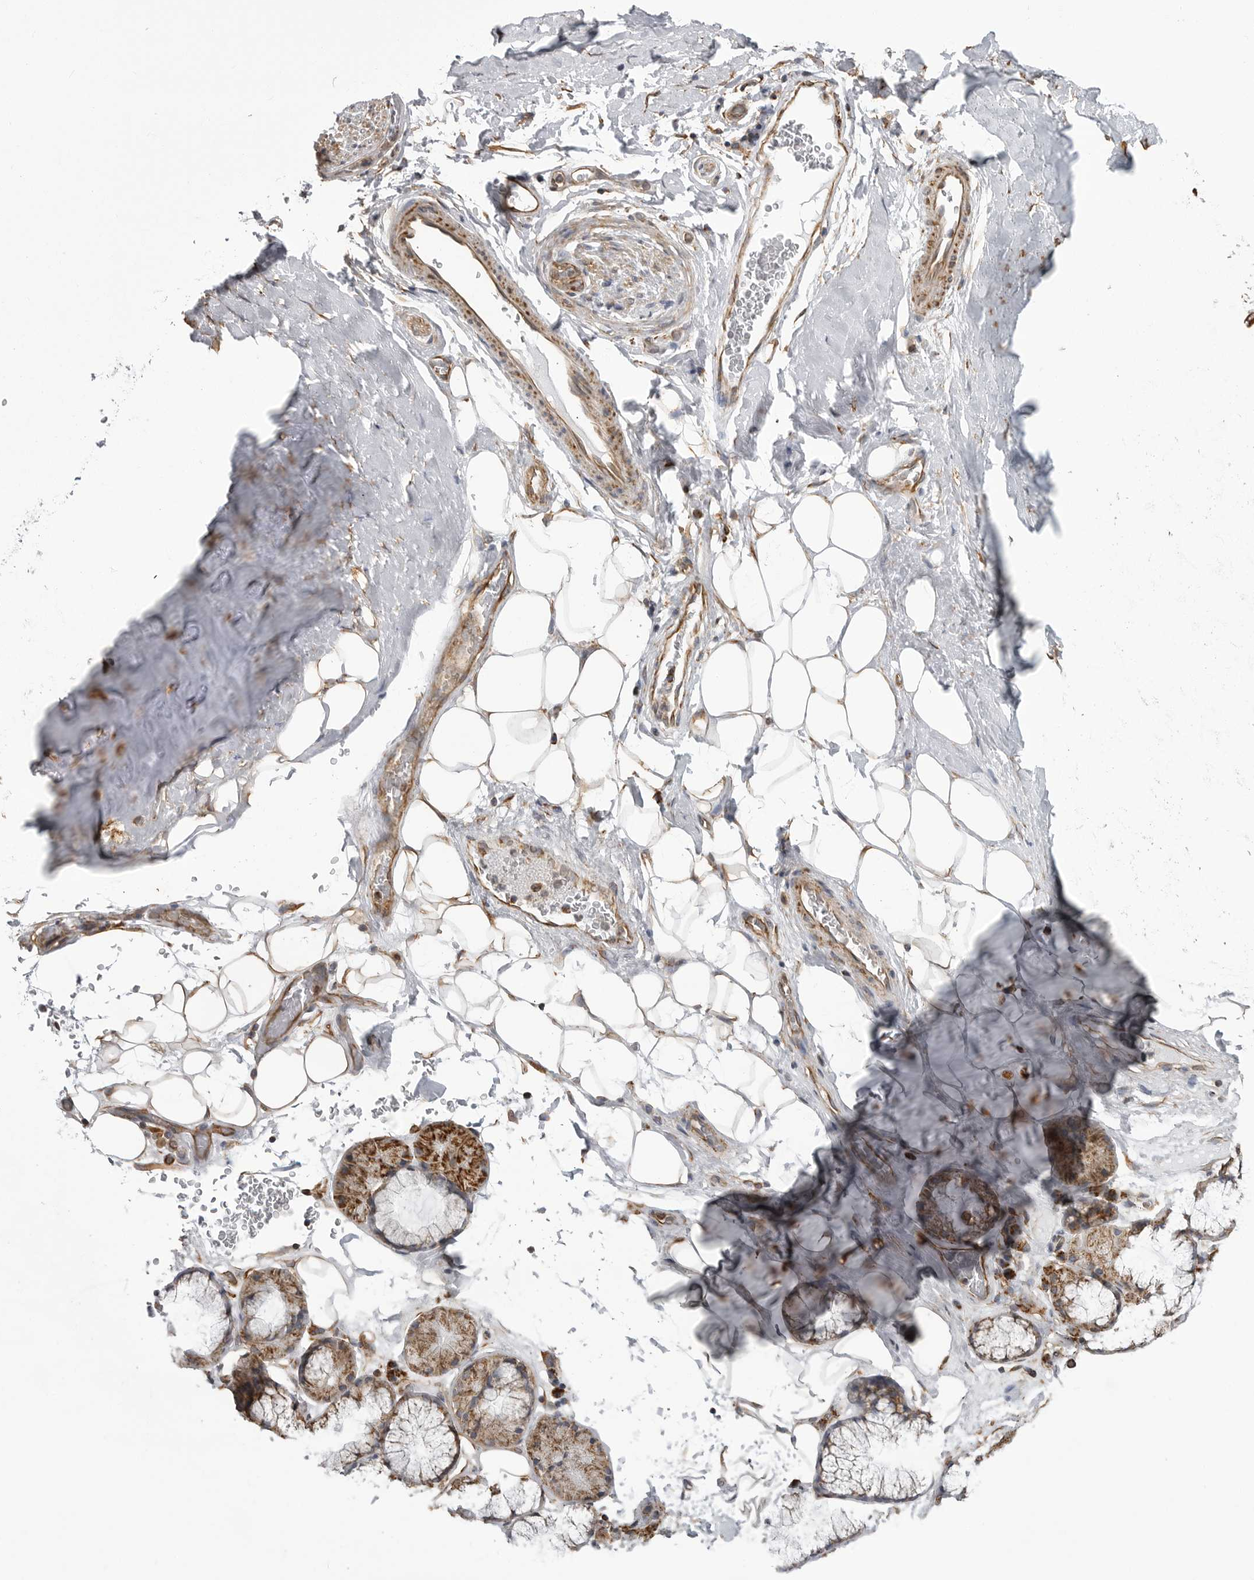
{"staining": {"intensity": "moderate", "quantity": ">75%", "location": "cytoplasmic/membranous"}, "tissue": "adipose tissue", "cell_type": "Adipocytes", "image_type": "normal", "snomed": [{"axis": "morphology", "description": "Normal tissue, NOS"}, {"axis": "topography", "description": "Cartilage tissue"}], "caption": "Adipose tissue stained for a protein (brown) displays moderate cytoplasmic/membranous positive staining in approximately >75% of adipocytes.", "gene": "FH", "patient": {"sex": "female", "age": 63}}